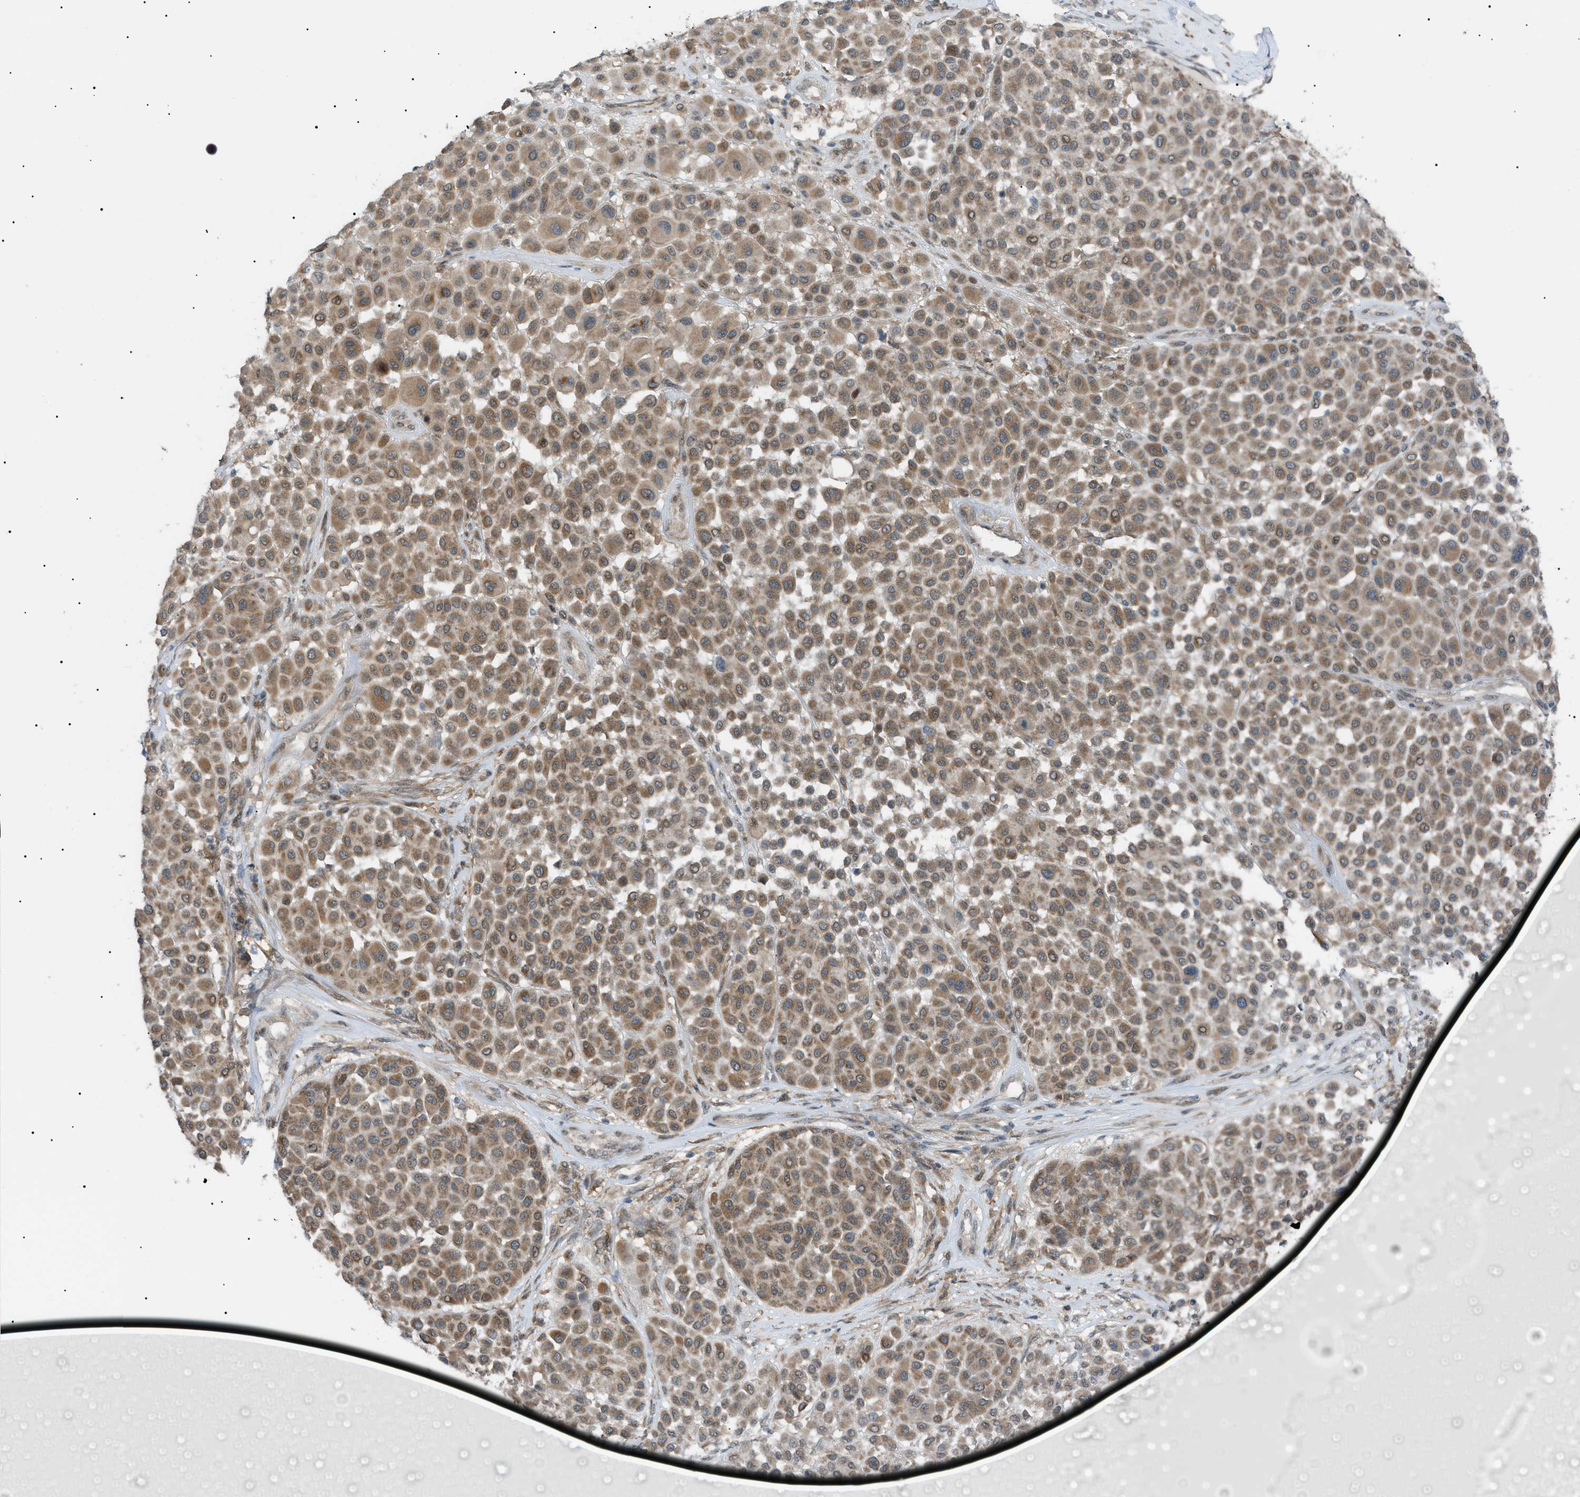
{"staining": {"intensity": "moderate", "quantity": ">75%", "location": "cytoplasmic/membranous"}, "tissue": "melanoma", "cell_type": "Tumor cells", "image_type": "cancer", "snomed": [{"axis": "morphology", "description": "Malignant melanoma, Metastatic site"}, {"axis": "topography", "description": "Soft tissue"}], "caption": "IHC of human malignant melanoma (metastatic site) exhibits medium levels of moderate cytoplasmic/membranous expression in about >75% of tumor cells. (IHC, brightfield microscopy, high magnification).", "gene": "LPIN2", "patient": {"sex": "male", "age": 41}}